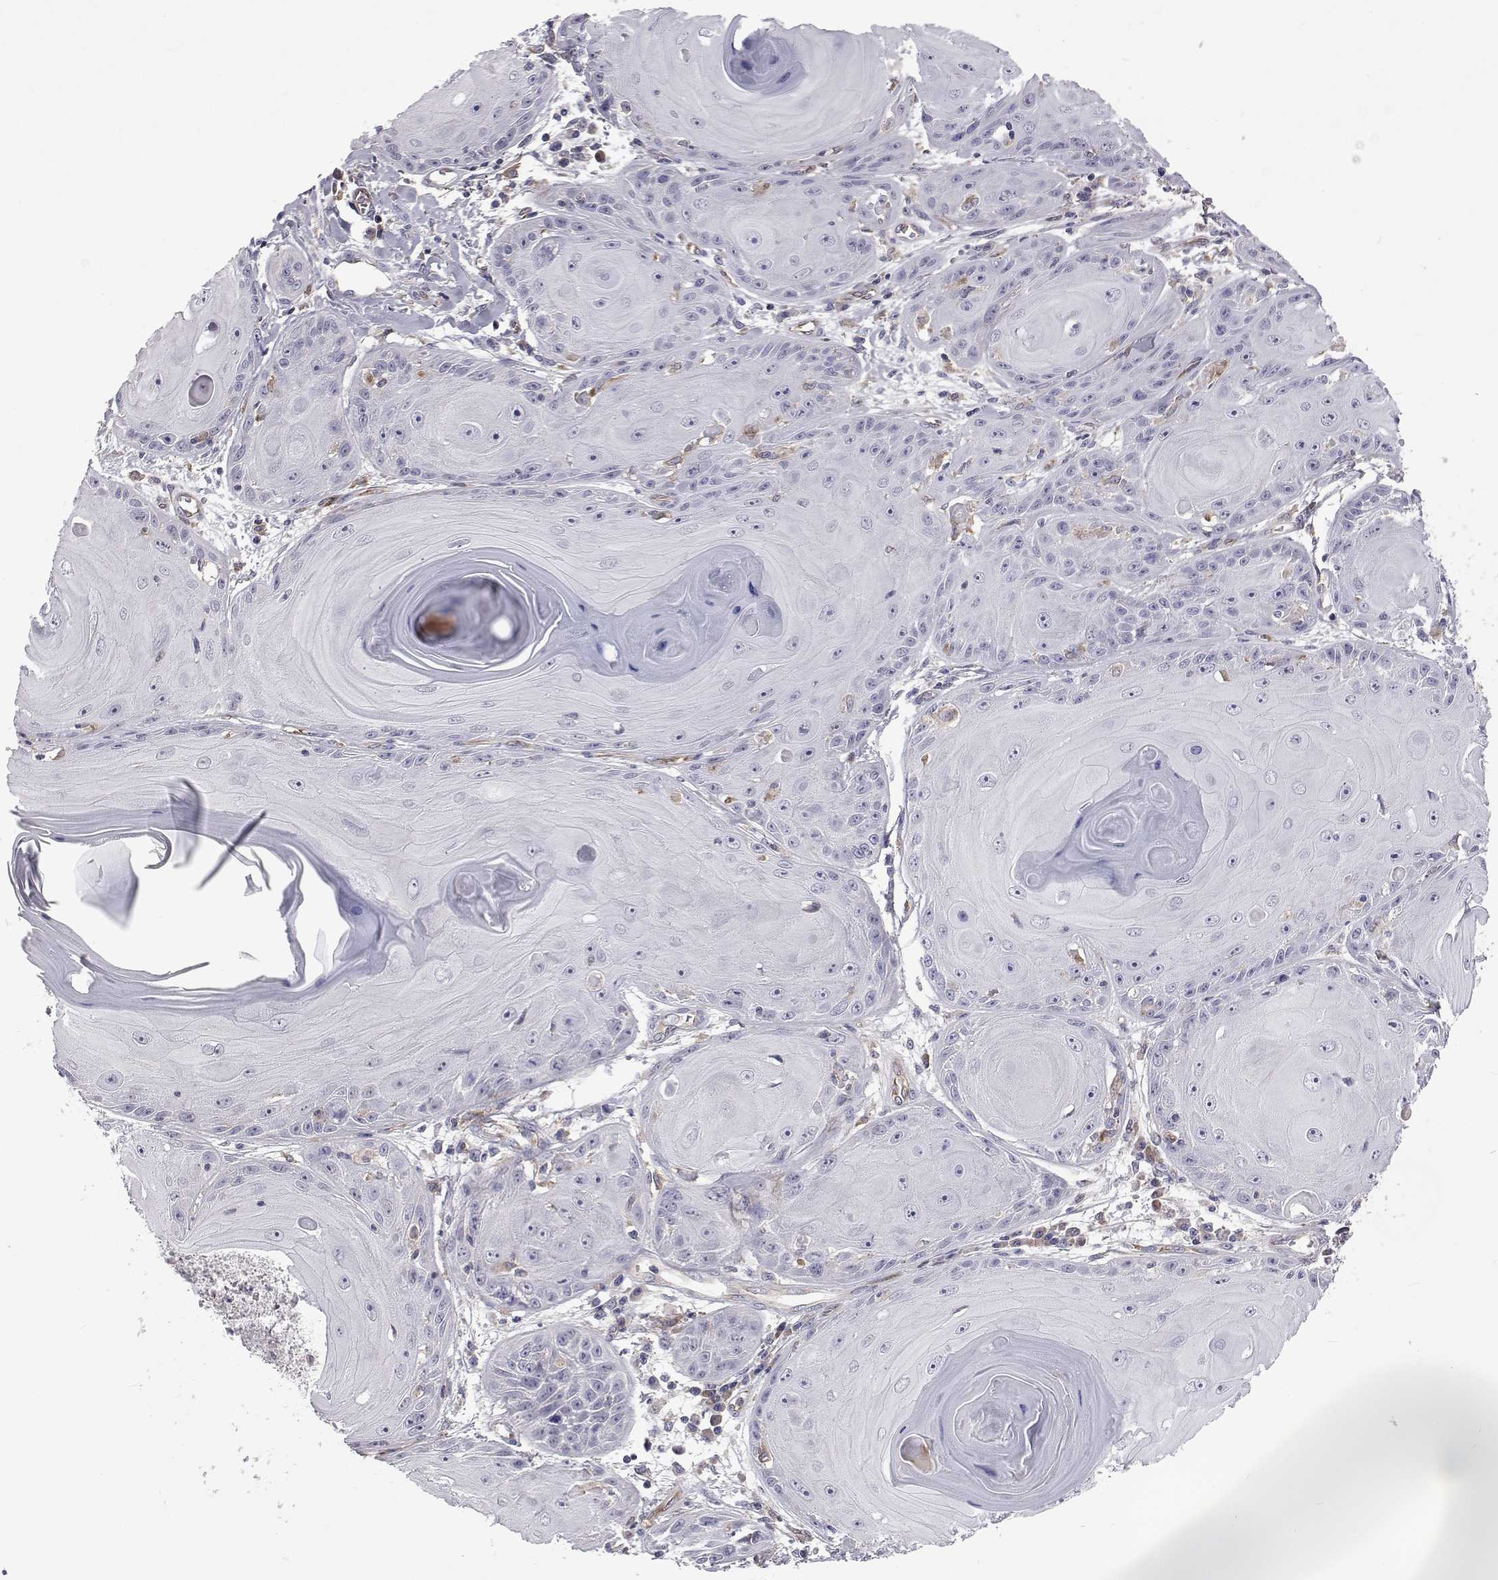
{"staining": {"intensity": "negative", "quantity": "none", "location": "none"}, "tissue": "skin cancer", "cell_type": "Tumor cells", "image_type": "cancer", "snomed": [{"axis": "morphology", "description": "Squamous cell carcinoma, NOS"}, {"axis": "topography", "description": "Skin"}, {"axis": "topography", "description": "Vulva"}], "caption": "A photomicrograph of skin cancer stained for a protein exhibits no brown staining in tumor cells.", "gene": "TCF15", "patient": {"sex": "female", "age": 85}}